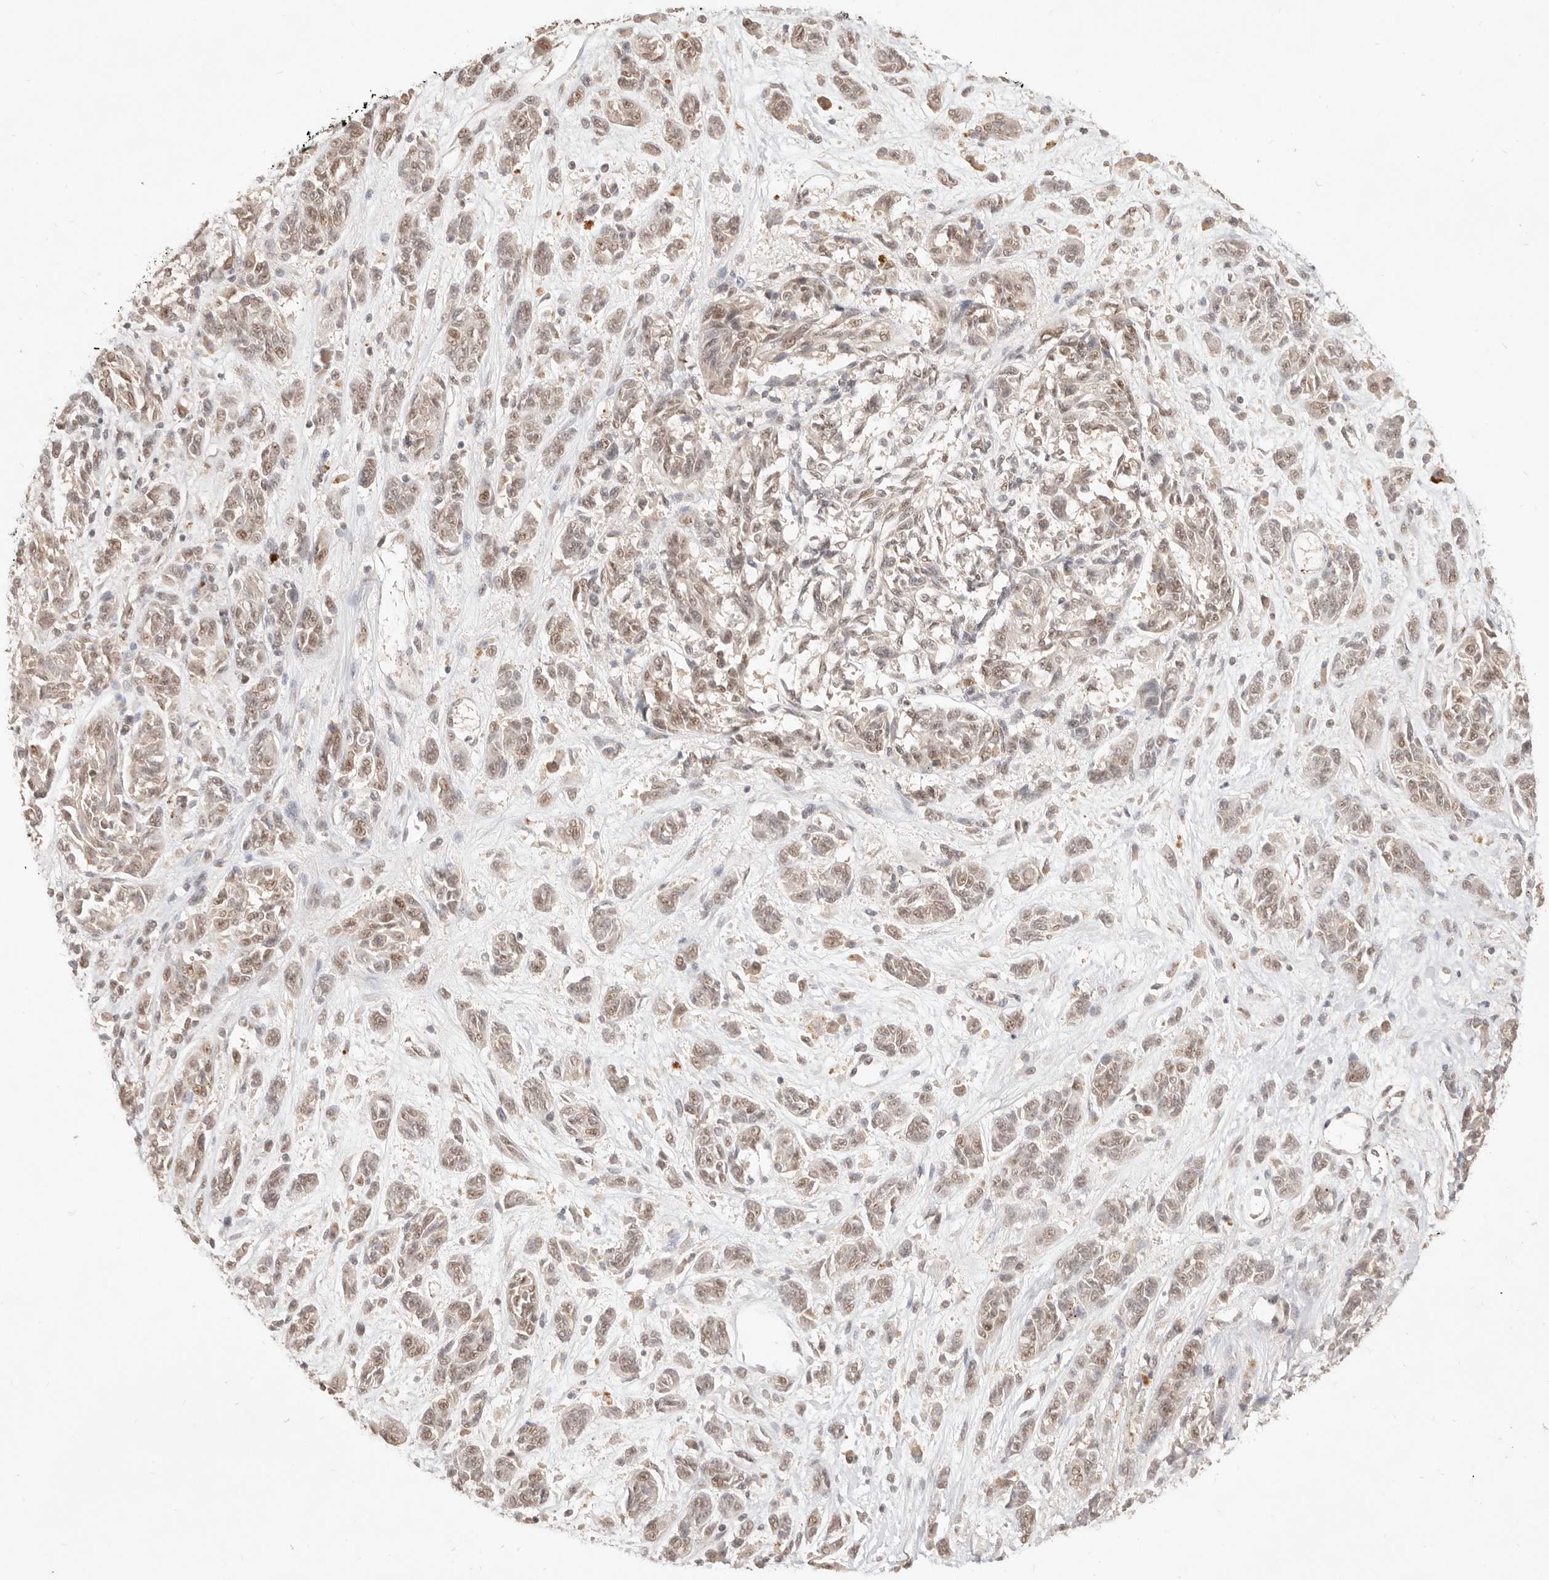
{"staining": {"intensity": "moderate", "quantity": ">75%", "location": "nuclear"}, "tissue": "melanoma", "cell_type": "Tumor cells", "image_type": "cancer", "snomed": [{"axis": "morphology", "description": "Malignant melanoma, NOS"}, {"axis": "topography", "description": "Skin"}], "caption": "A high-resolution micrograph shows immunohistochemistry staining of malignant melanoma, which exhibits moderate nuclear positivity in approximately >75% of tumor cells. The staining is performed using DAB (3,3'-diaminobenzidine) brown chromogen to label protein expression. The nuclei are counter-stained blue using hematoxylin.", "gene": "MEP1A", "patient": {"sex": "male", "age": 53}}